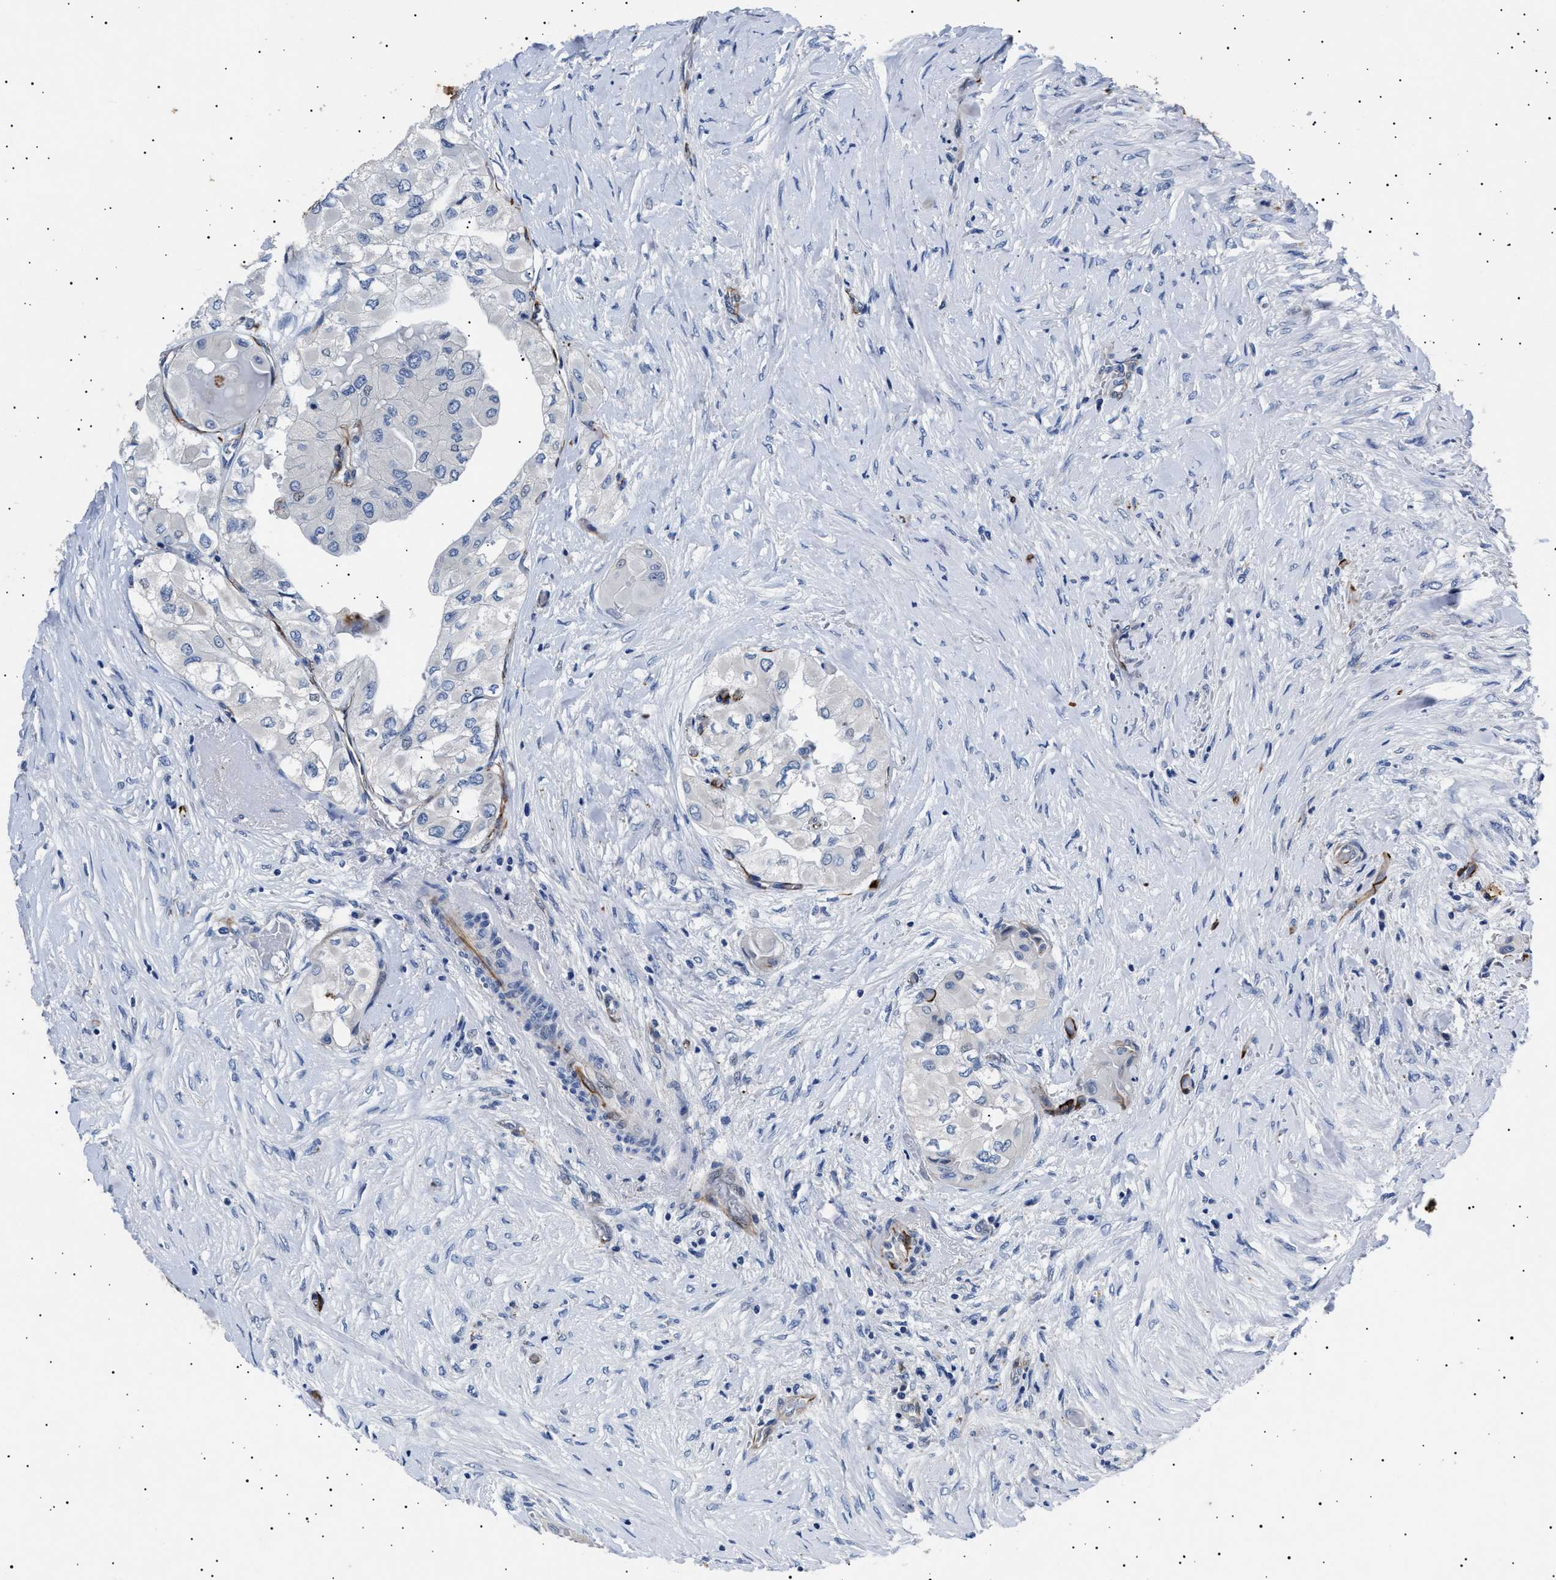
{"staining": {"intensity": "negative", "quantity": "none", "location": "none"}, "tissue": "thyroid cancer", "cell_type": "Tumor cells", "image_type": "cancer", "snomed": [{"axis": "morphology", "description": "Papillary adenocarcinoma, NOS"}, {"axis": "topography", "description": "Thyroid gland"}], "caption": "This is a histopathology image of IHC staining of thyroid papillary adenocarcinoma, which shows no expression in tumor cells.", "gene": "OLFML2A", "patient": {"sex": "female", "age": 59}}